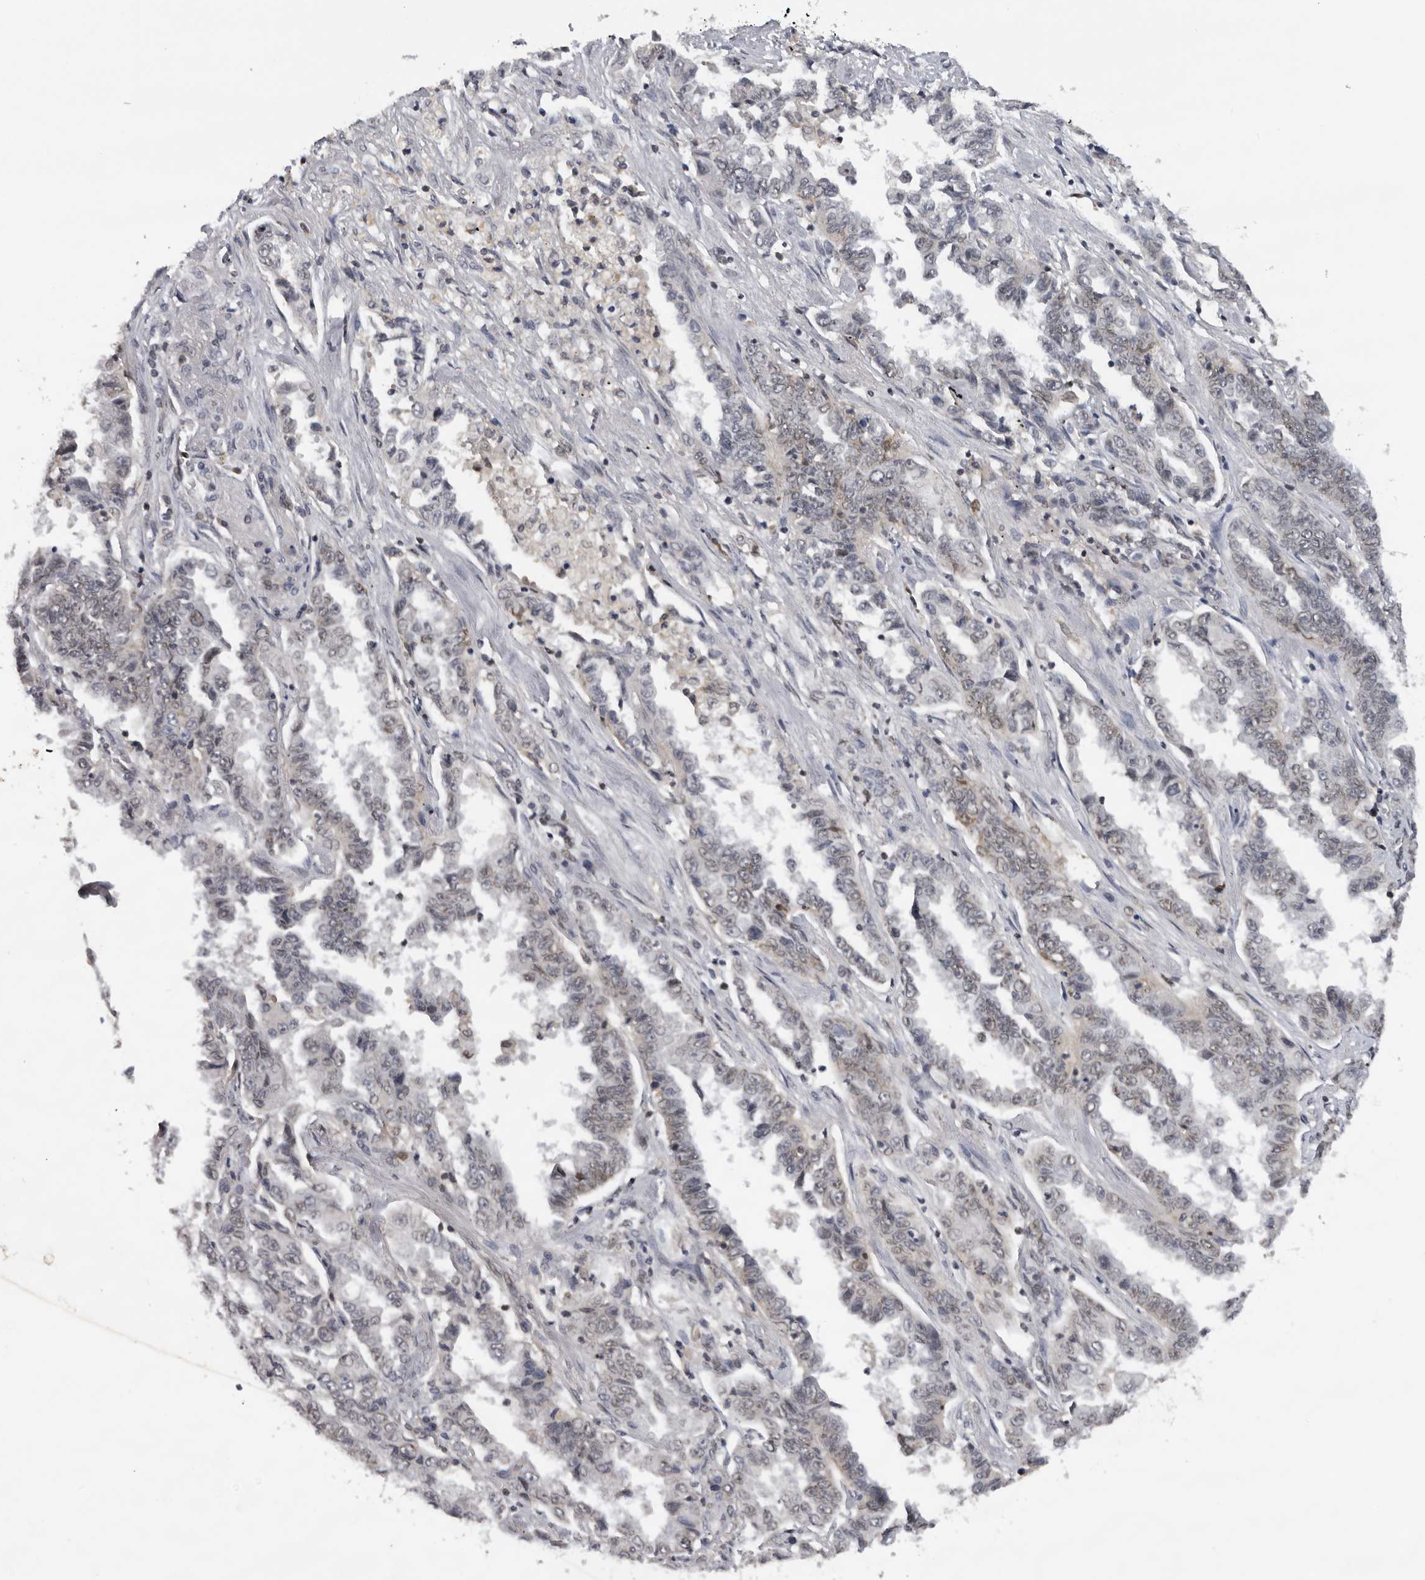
{"staining": {"intensity": "weak", "quantity": "<25%", "location": "cytoplasmic/membranous"}, "tissue": "lung cancer", "cell_type": "Tumor cells", "image_type": "cancer", "snomed": [{"axis": "morphology", "description": "Adenocarcinoma, NOS"}, {"axis": "topography", "description": "Lung"}], "caption": "Lung adenocarcinoma was stained to show a protein in brown. There is no significant staining in tumor cells. Nuclei are stained in blue.", "gene": "KIF2B", "patient": {"sex": "female", "age": 51}}